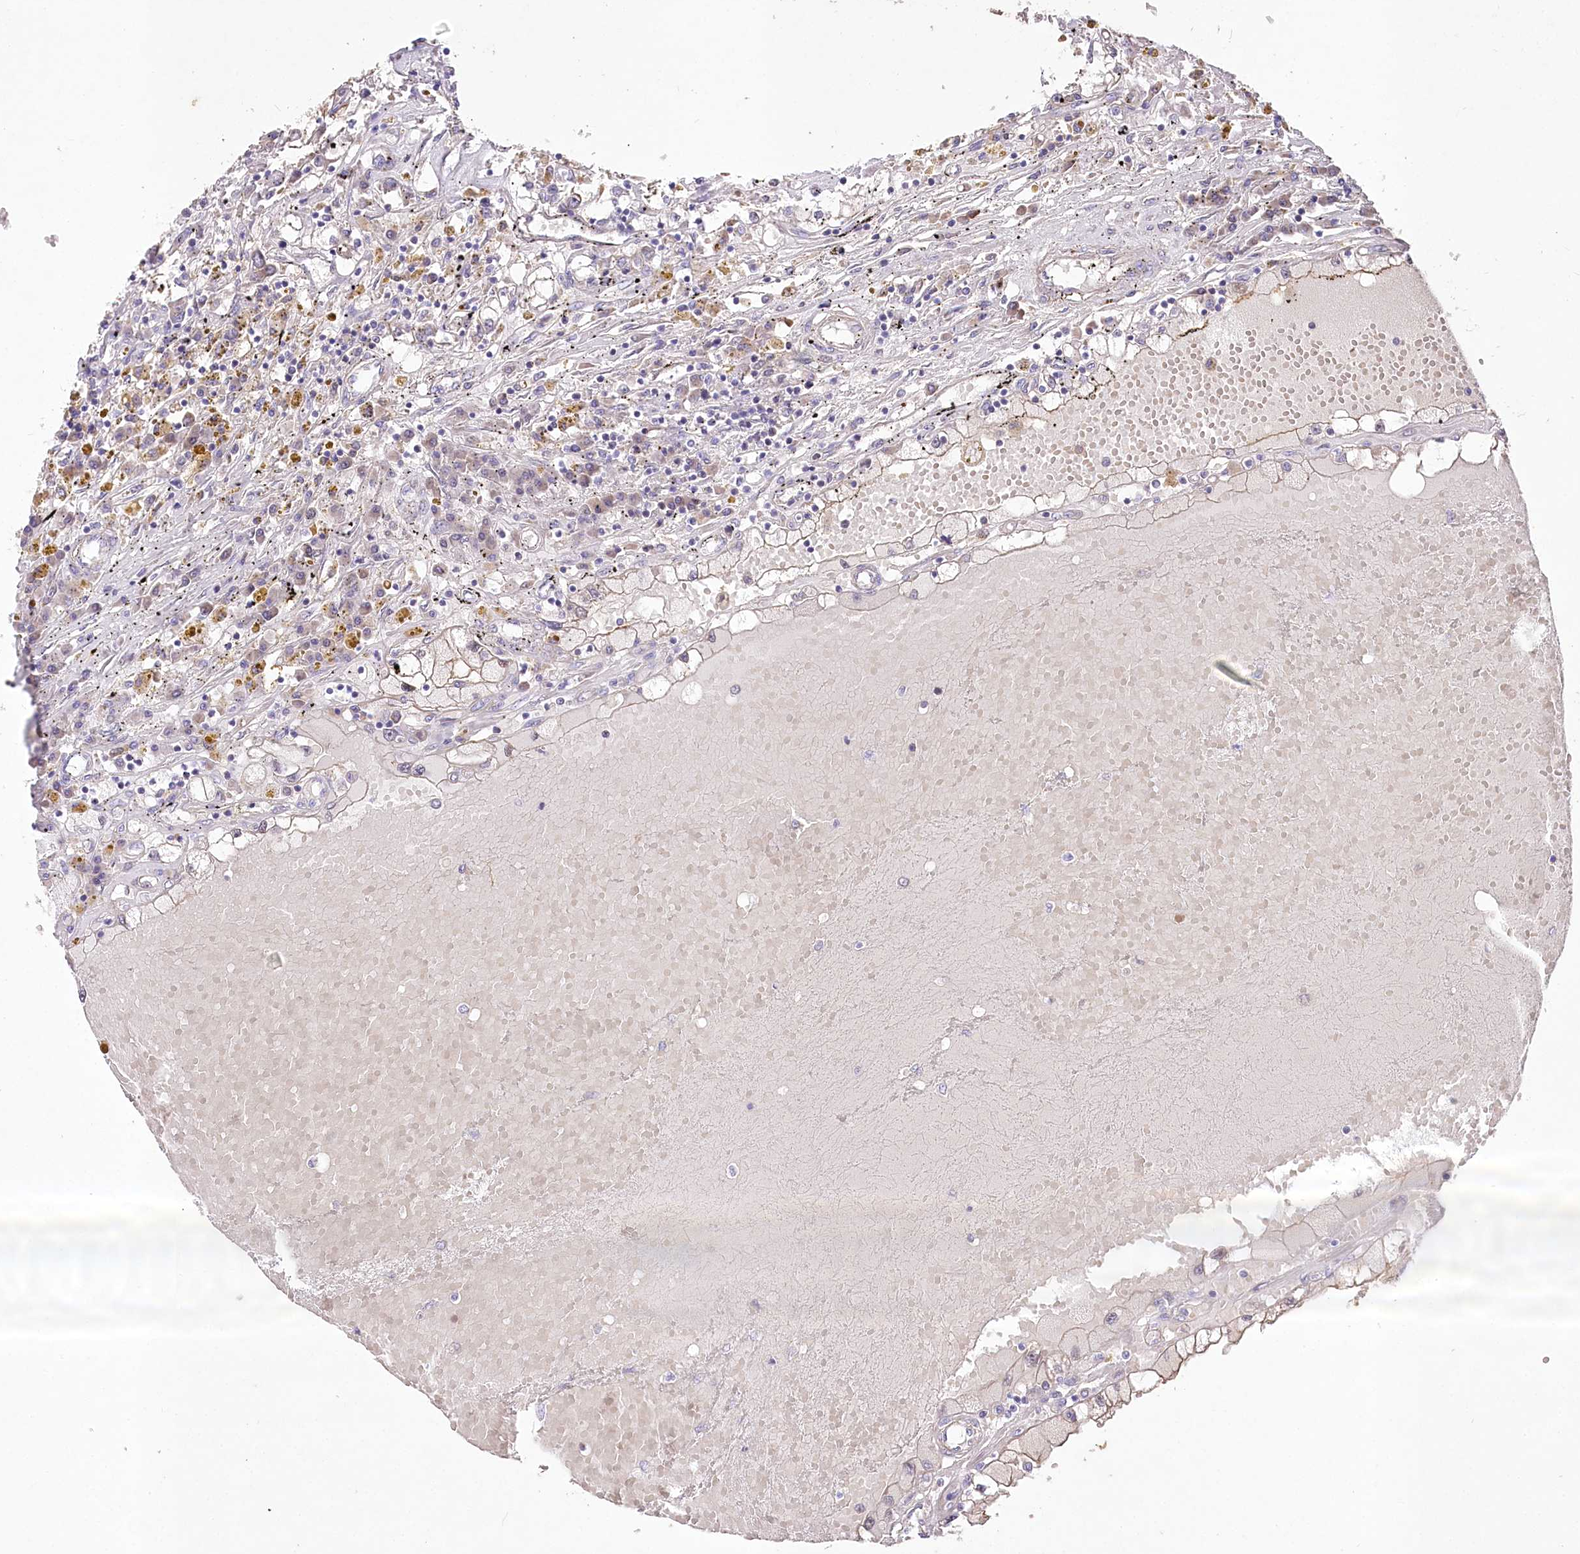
{"staining": {"intensity": "weak", "quantity": "<25%", "location": "cytoplasmic/membranous,nuclear"}, "tissue": "renal cancer", "cell_type": "Tumor cells", "image_type": "cancer", "snomed": [{"axis": "morphology", "description": "Adenocarcinoma, NOS"}, {"axis": "topography", "description": "Kidney"}], "caption": "High magnification brightfield microscopy of renal cancer (adenocarcinoma) stained with DAB (brown) and counterstained with hematoxylin (blue): tumor cells show no significant staining.", "gene": "PBLD", "patient": {"sex": "male", "age": 56}}